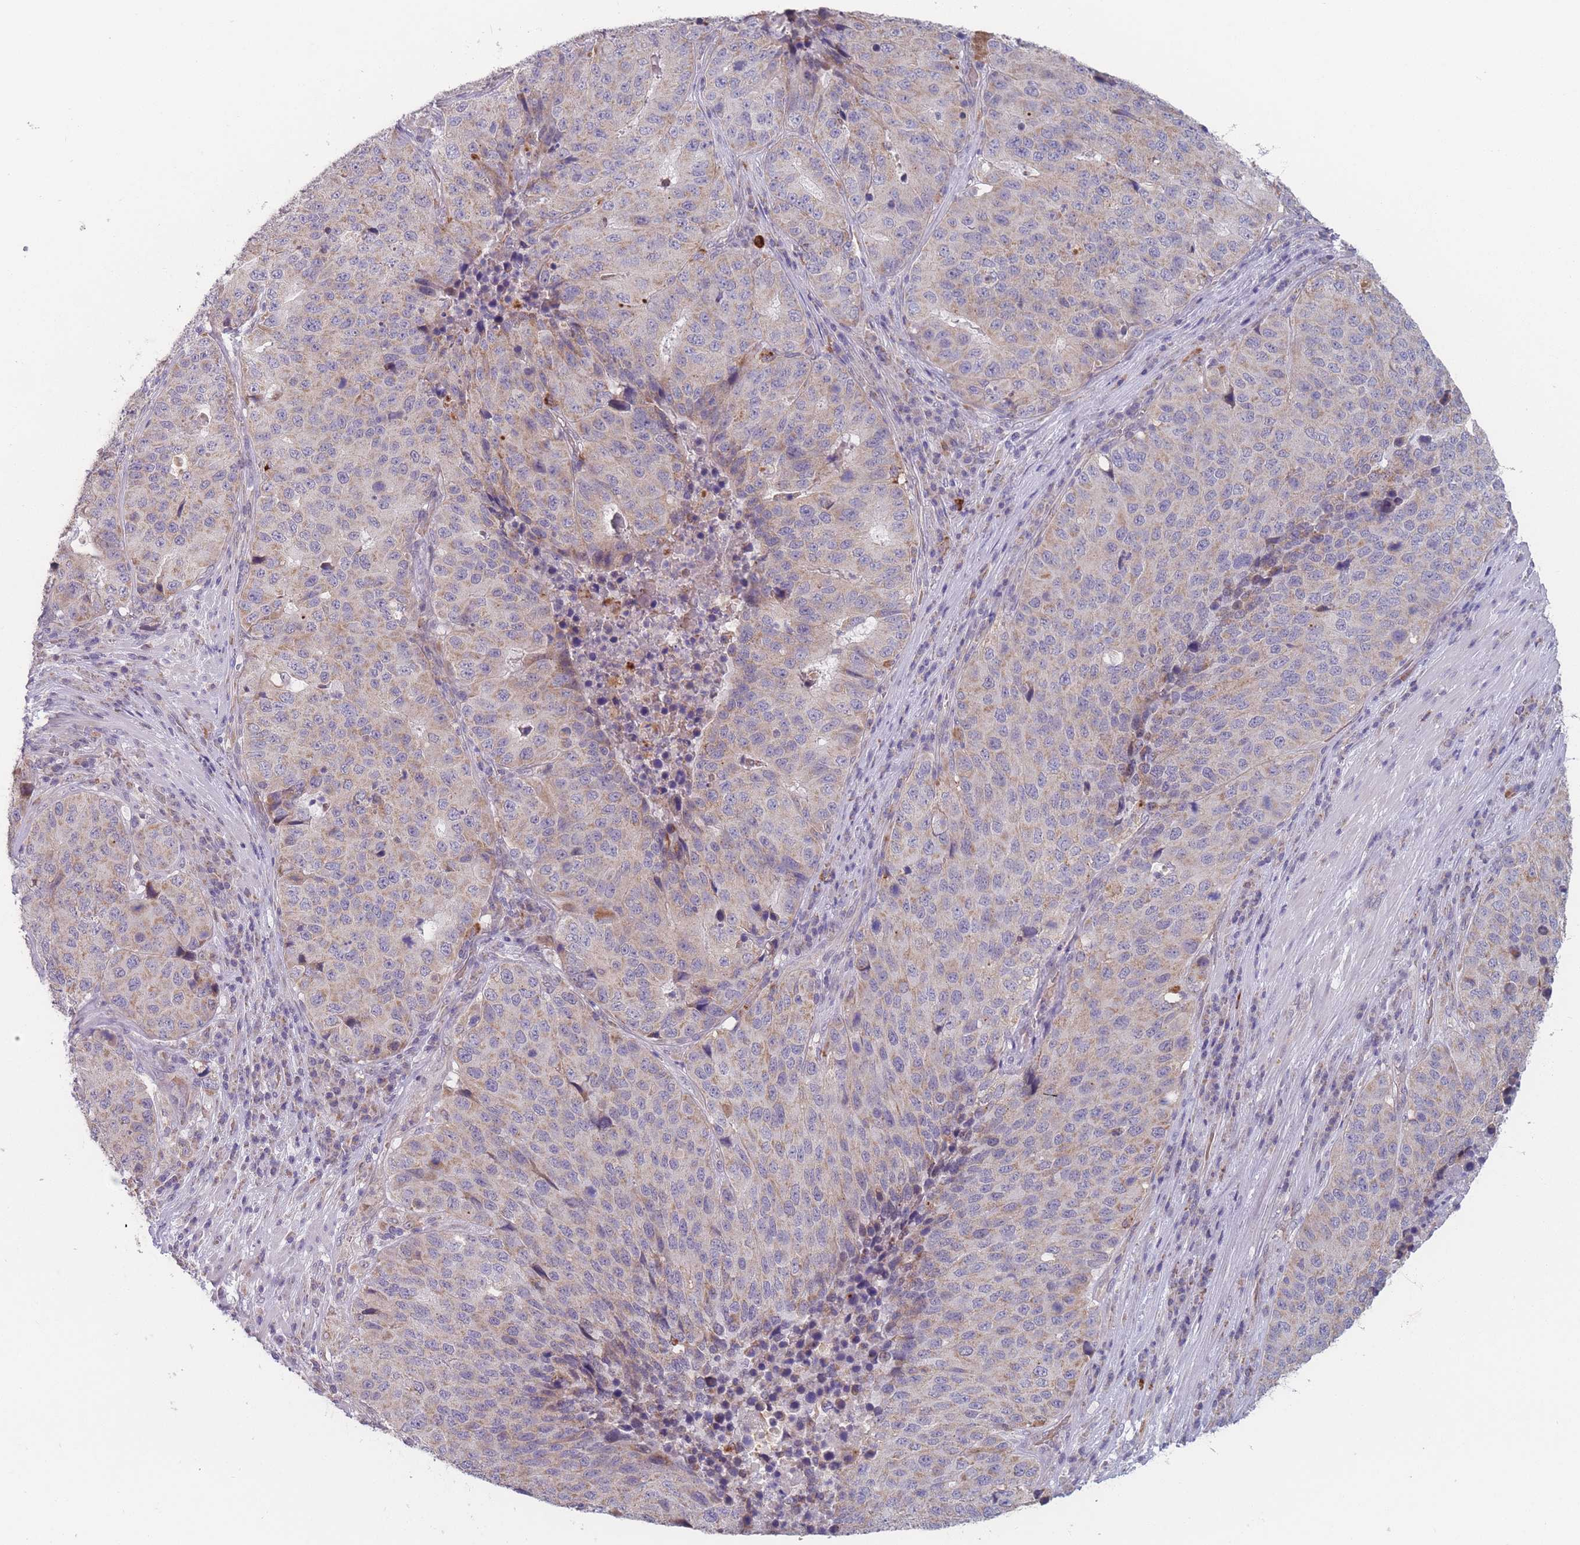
{"staining": {"intensity": "weak", "quantity": "25%-75%", "location": "cytoplasmic/membranous"}, "tissue": "stomach cancer", "cell_type": "Tumor cells", "image_type": "cancer", "snomed": [{"axis": "morphology", "description": "Adenocarcinoma, NOS"}, {"axis": "topography", "description": "Stomach"}], "caption": "DAB immunohistochemical staining of human stomach cancer (adenocarcinoma) displays weak cytoplasmic/membranous protein staining in approximately 25%-75% of tumor cells.", "gene": "PEX7", "patient": {"sex": "male", "age": 71}}